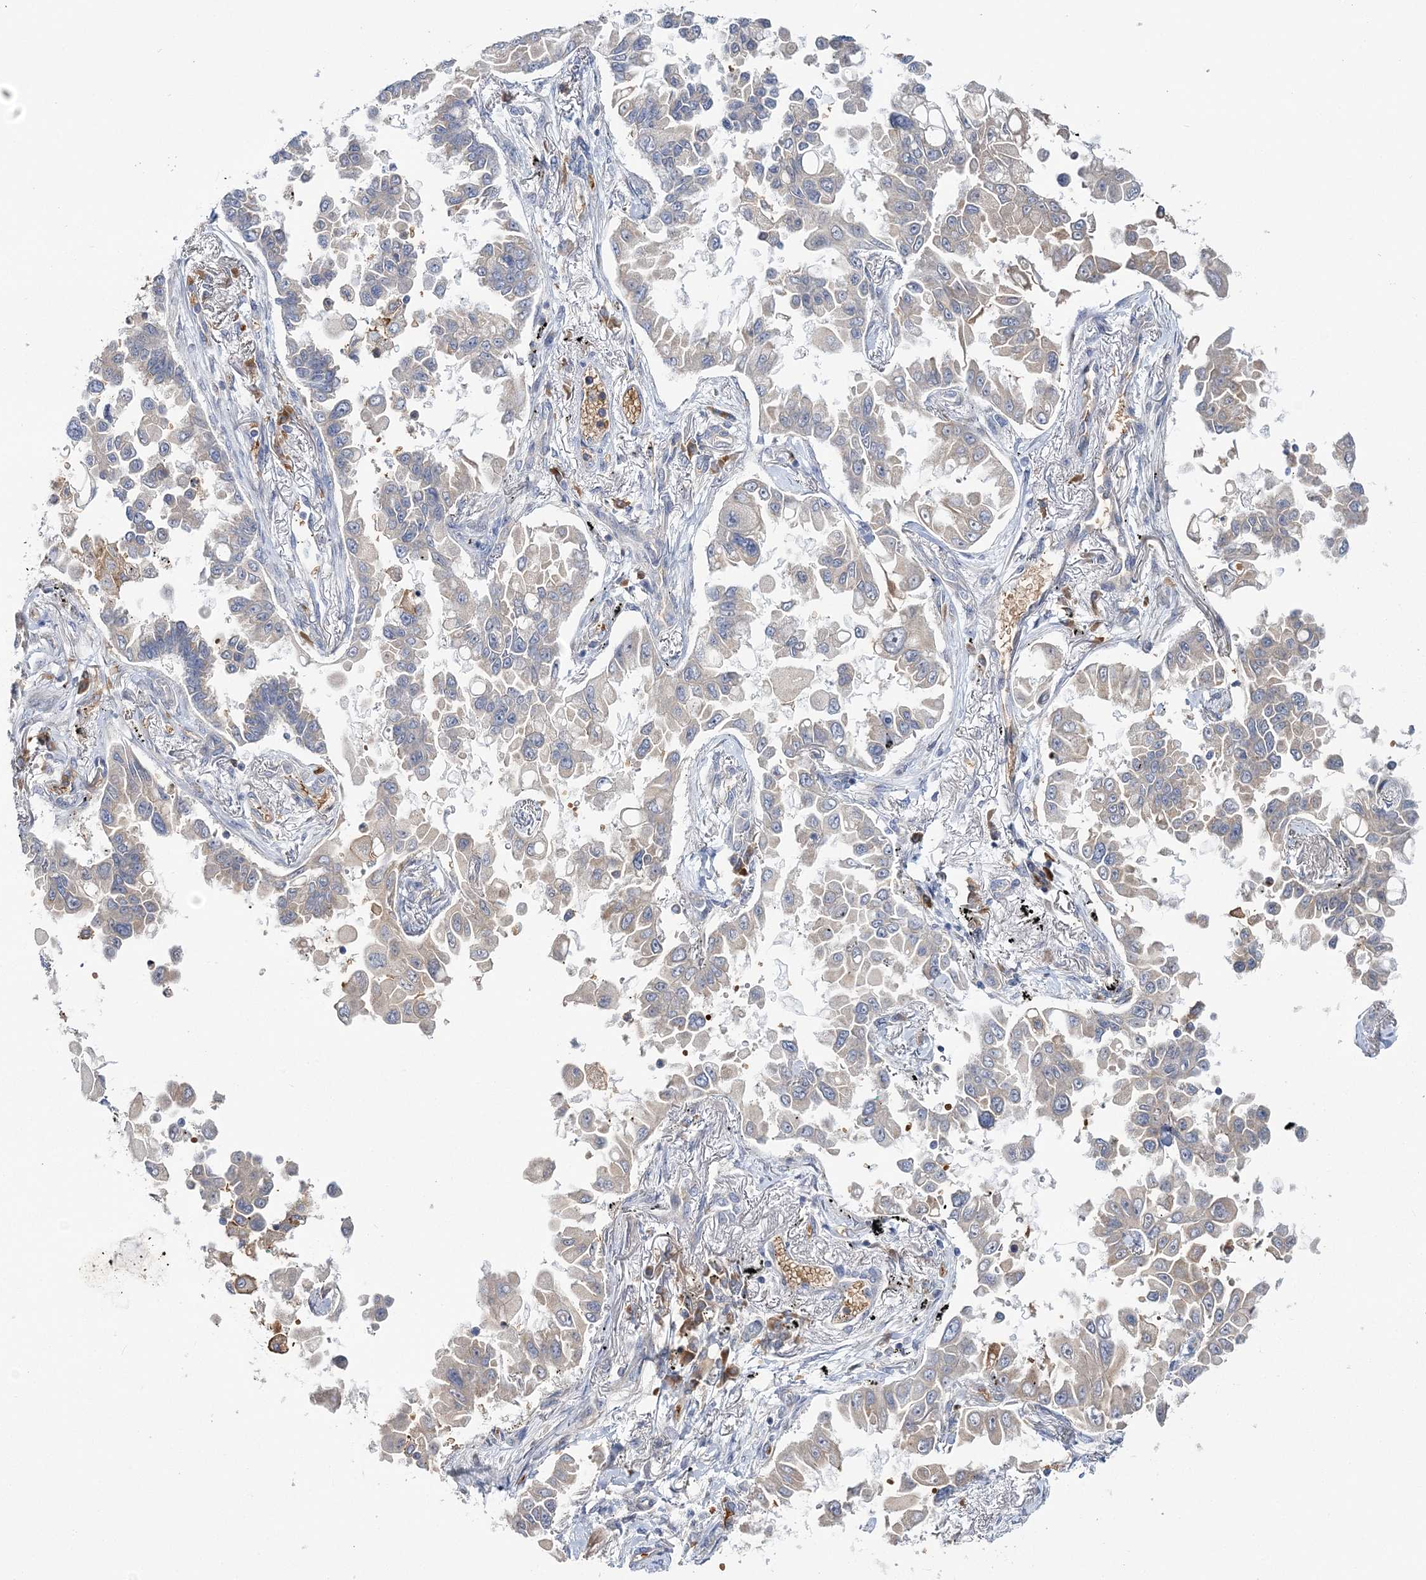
{"staining": {"intensity": "negative", "quantity": "none", "location": "none"}, "tissue": "lung cancer", "cell_type": "Tumor cells", "image_type": "cancer", "snomed": [{"axis": "morphology", "description": "Adenocarcinoma, NOS"}, {"axis": "topography", "description": "Lung"}], "caption": "The histopathology image reveals no staining of tumor cells in lung cancer (adenocarcinoma).", "gene": "ATP11B", "patient": {"sex": "female", "age": 67}}